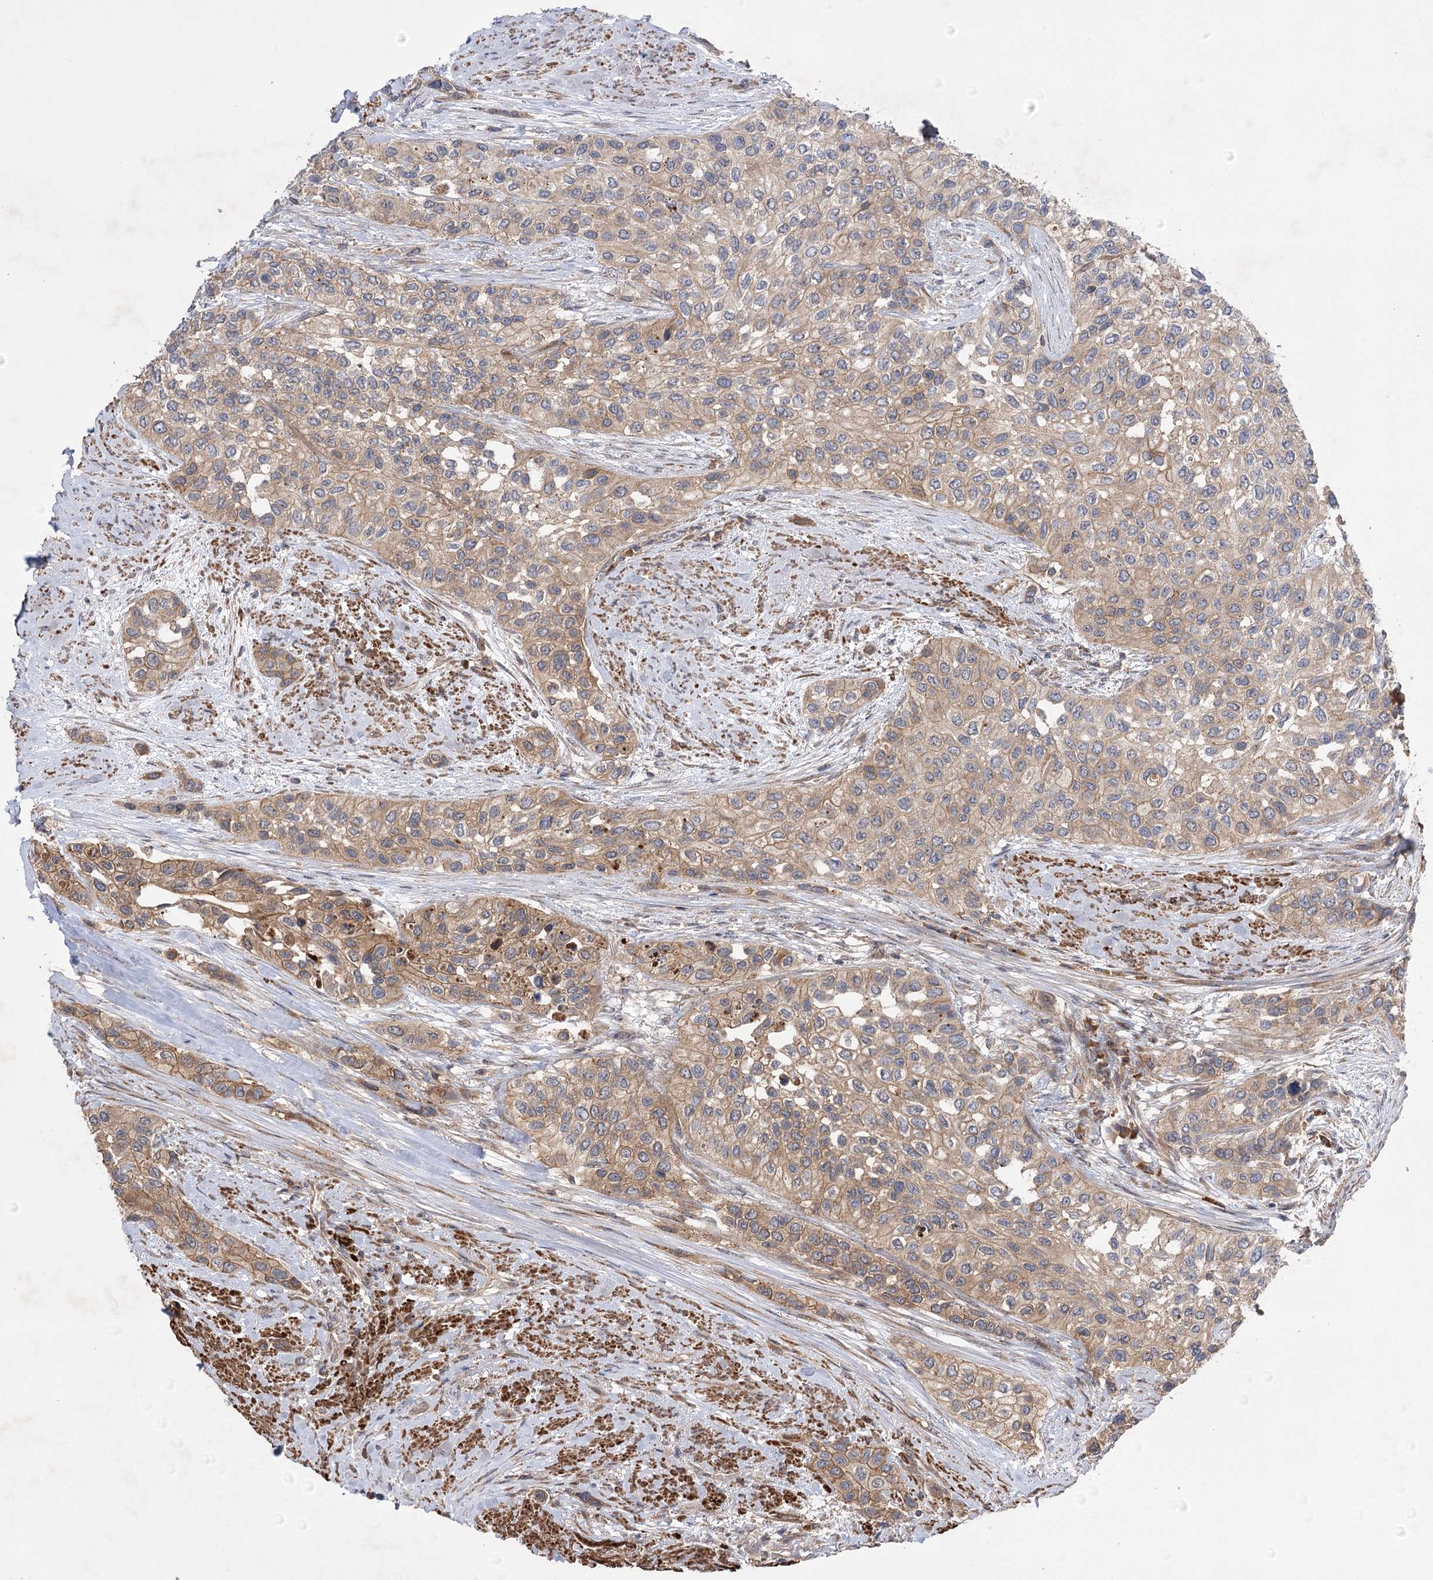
{"staining": {"intensity": "moderate", "quantity": ">75%", "location": "cytoplasmic/membranous"}, "tissue": "urothelial cancer", "cell_type": "Tumor cells", "image_type": "cancer", "snomed": [{"axis": "morphology", "description": "Normal tissue, NOS"}, {"axis": "morphology", "description": "Urothelial carcinoma, High grade"}, {"axis": "topography", "description": "Vascular tissue"}, {"axis": "topography", "description": "Urinary bladder"}], "caption": "DAB (3,3'-diaminobenzidine) immunohistochemical staining of urothelial cancer displays moderate cytoplasmic/membranous protein staining in approximately >75% of tumor cells.", "gene": "KCNN2", "patient": {"sex": "female", "age": 56}}